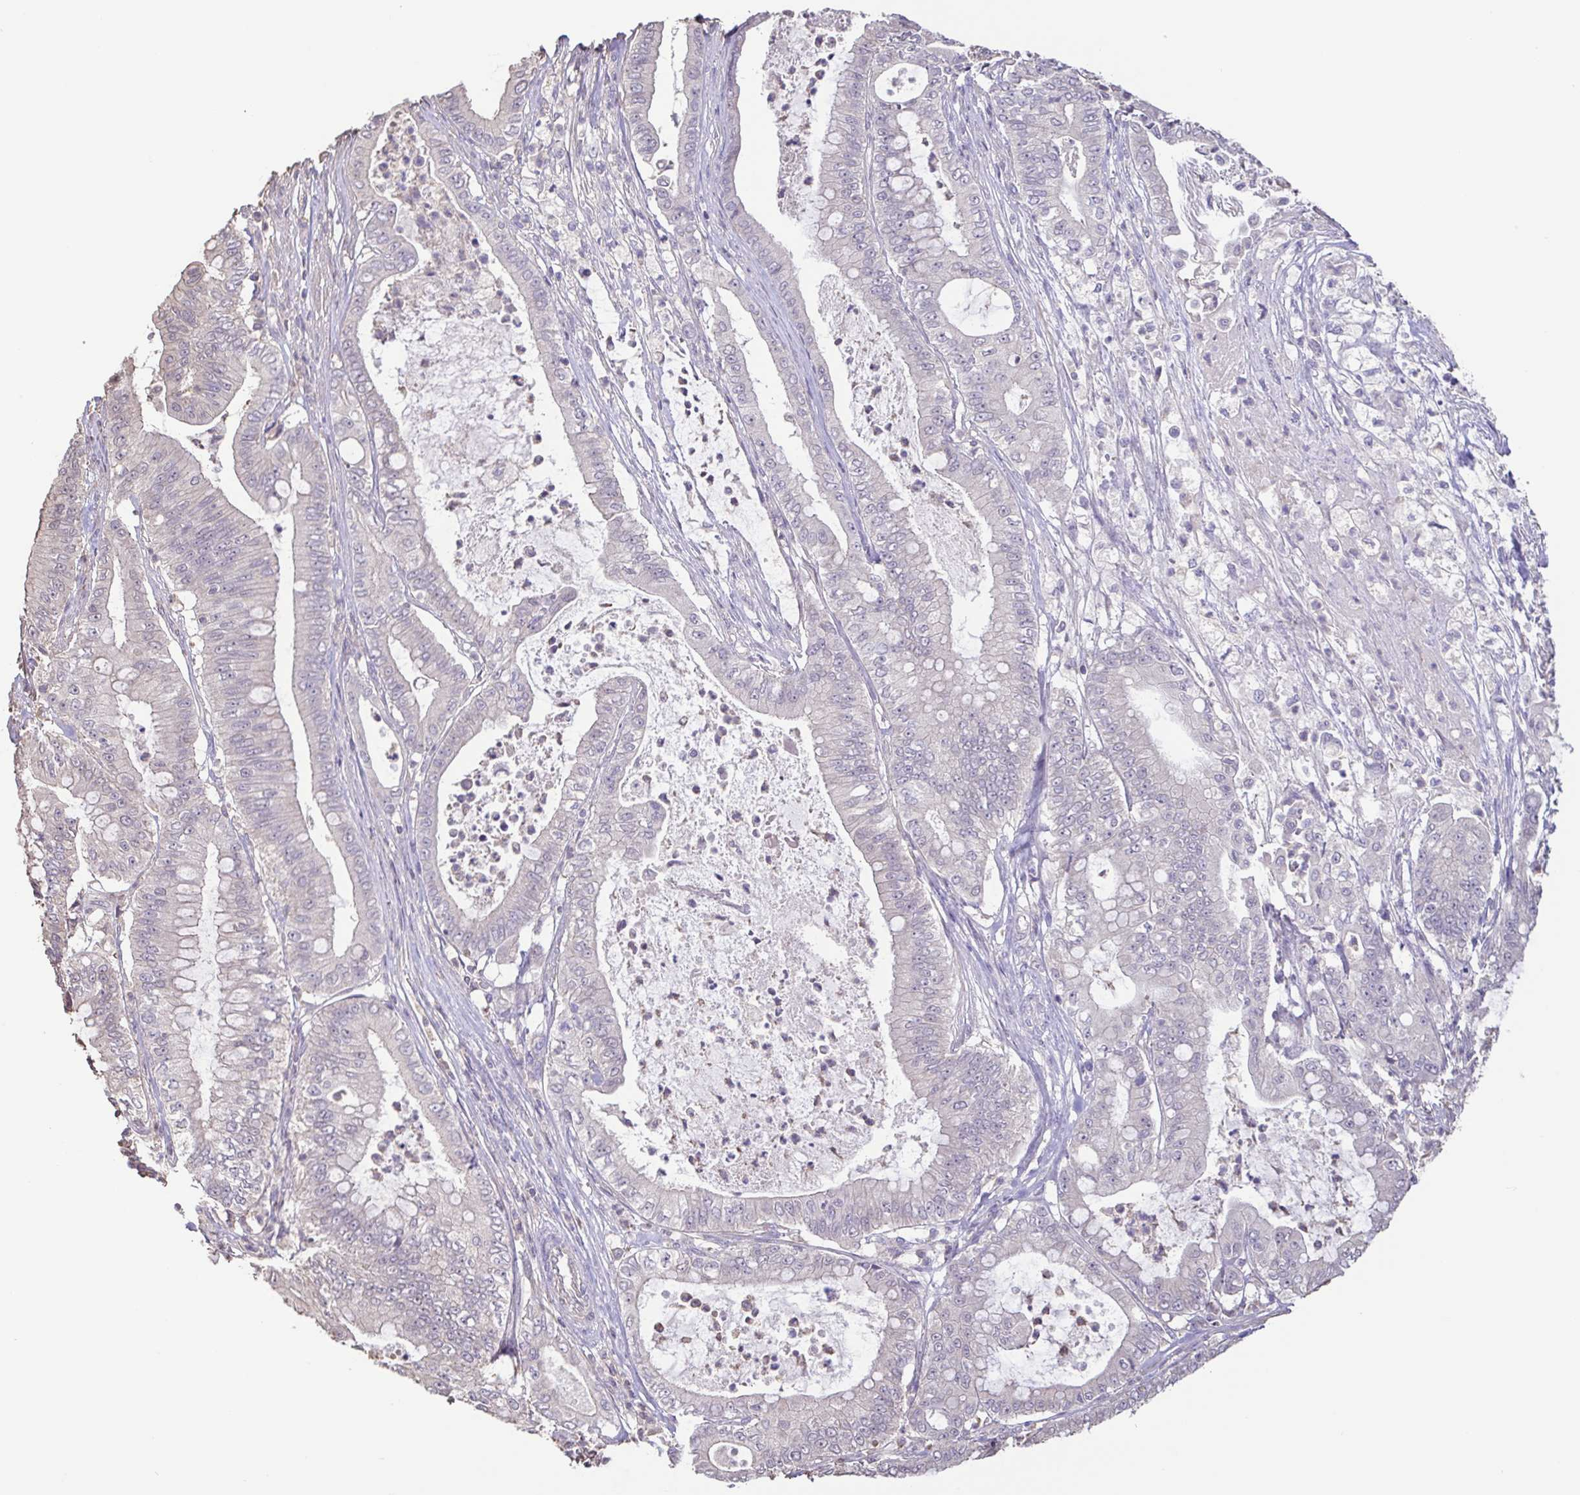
{"staining": {"intensity": "negative", "quantity": "none", "location": "none"}, "tissue": "pancreatic cancer", "cell_type": "Tumor cells", "image_type": "cancer", "snomed": [{"axis": "morphology", "description": "Adenocarcinoma, NOS"}, {"axis": "topography", "description": "Pancreas"}], "caption": "Pancreatic cancer (adenocarcinoma) stained for a protein using IHC shows no expression tumor cells.", "gene": "ACTRT2", "patient": {"sex": "male", "age": 71}}